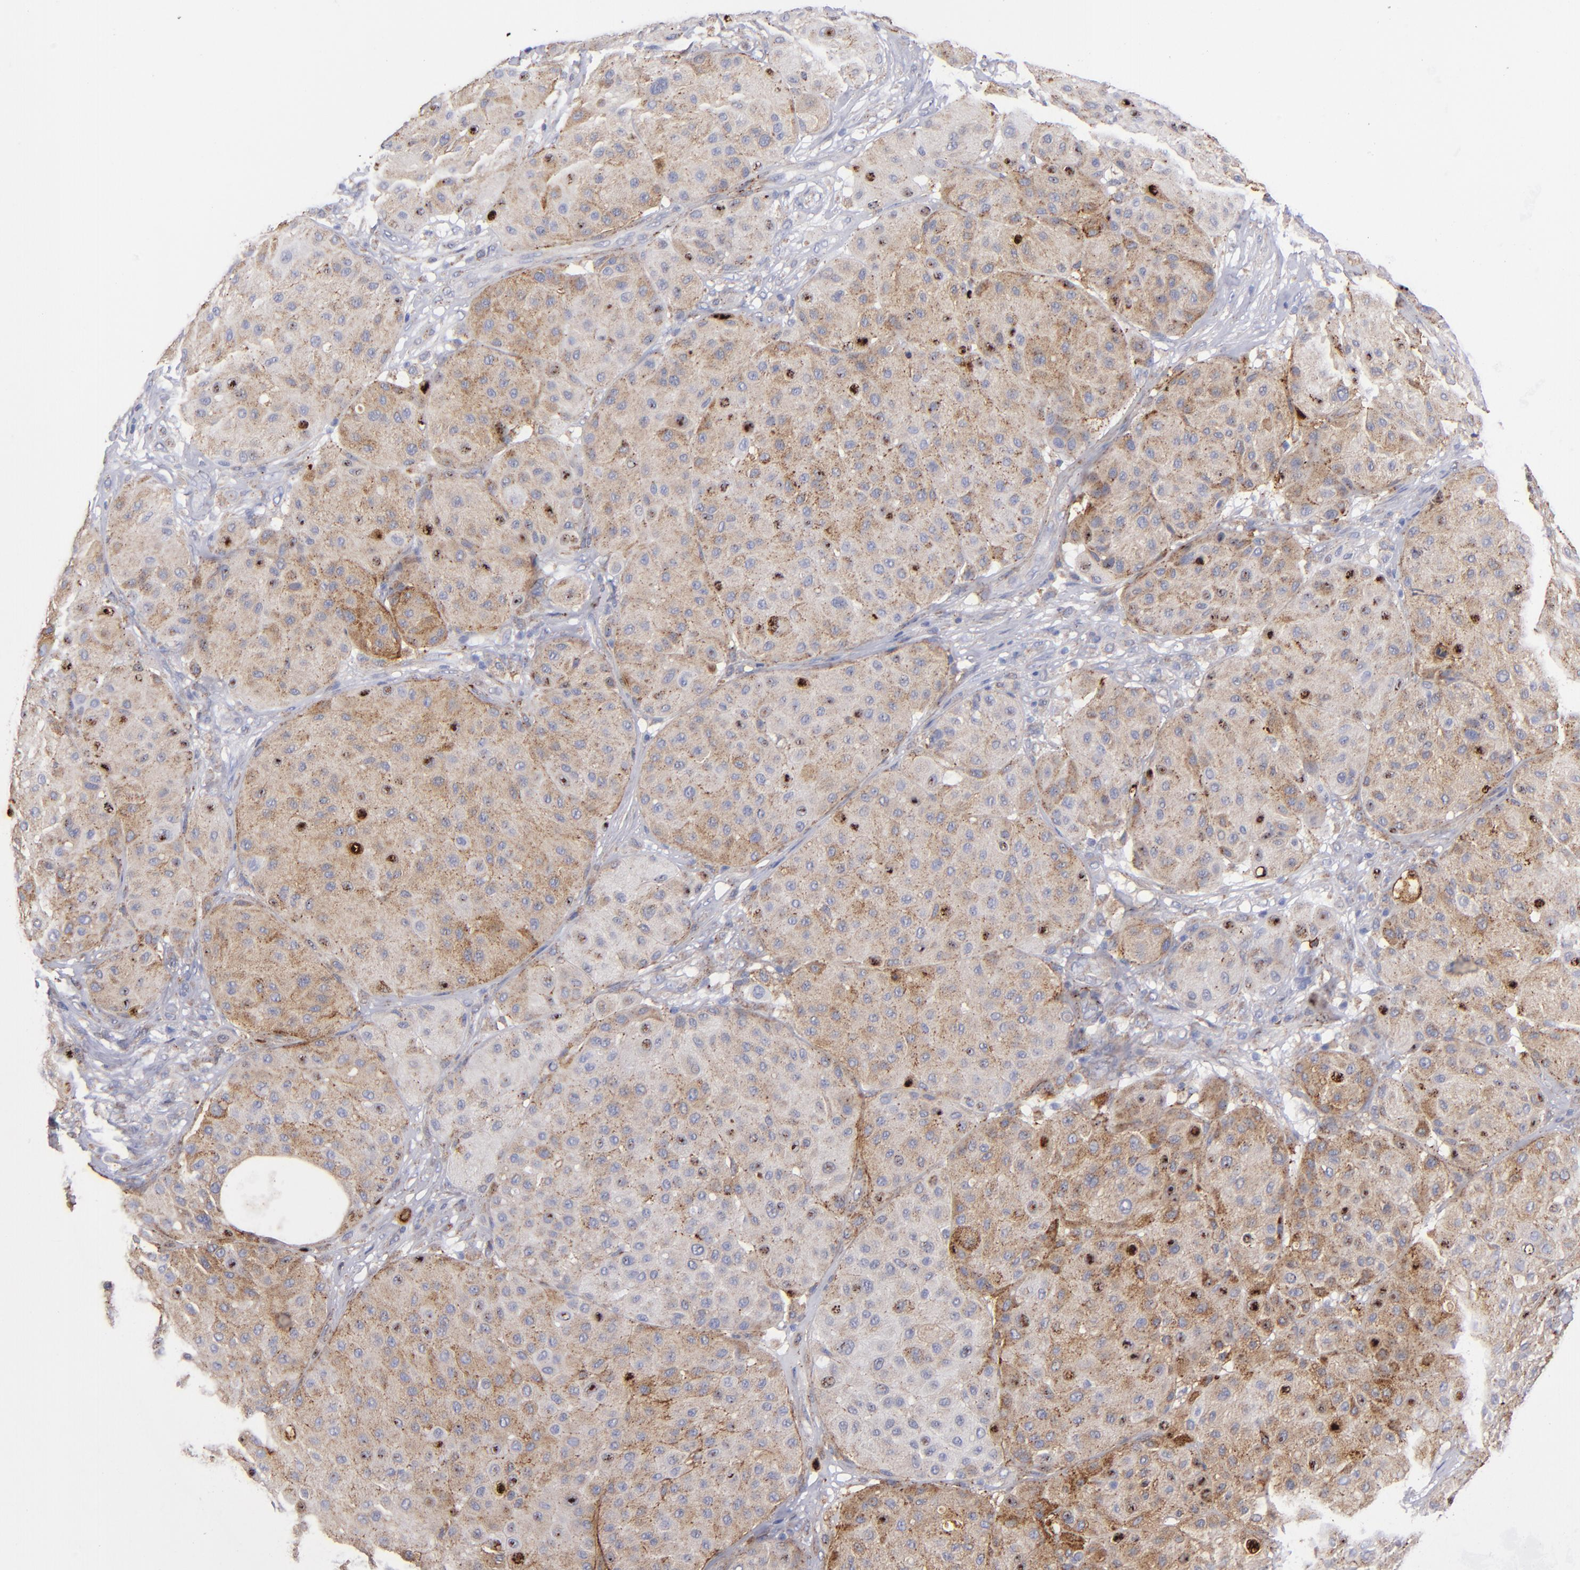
{"staining": {"intensity": "moderate", "quantity": ">75%", "location": "cytoplasmic/membranous"}, "tissue": "melanoma", "cell_type": "Tumor cells", "image_type": "cancer", "snomed": [{"axis": "morphology", "description": "Normal tissue, NOS"}, {"axis": "morphology", "description": "Malignant melanoma, Metastatic site"}, {"axis": "topography", "description": "Skin"}], "caption": "Moderate cytoplasmic/membranous staining is present in approximately >75% of tumor cells in melanoma. The protein is shown in brown color, while the nuclei are stained blue.", "gene": "MFGE8", "patient": {"sex": "male", "age": 41}}